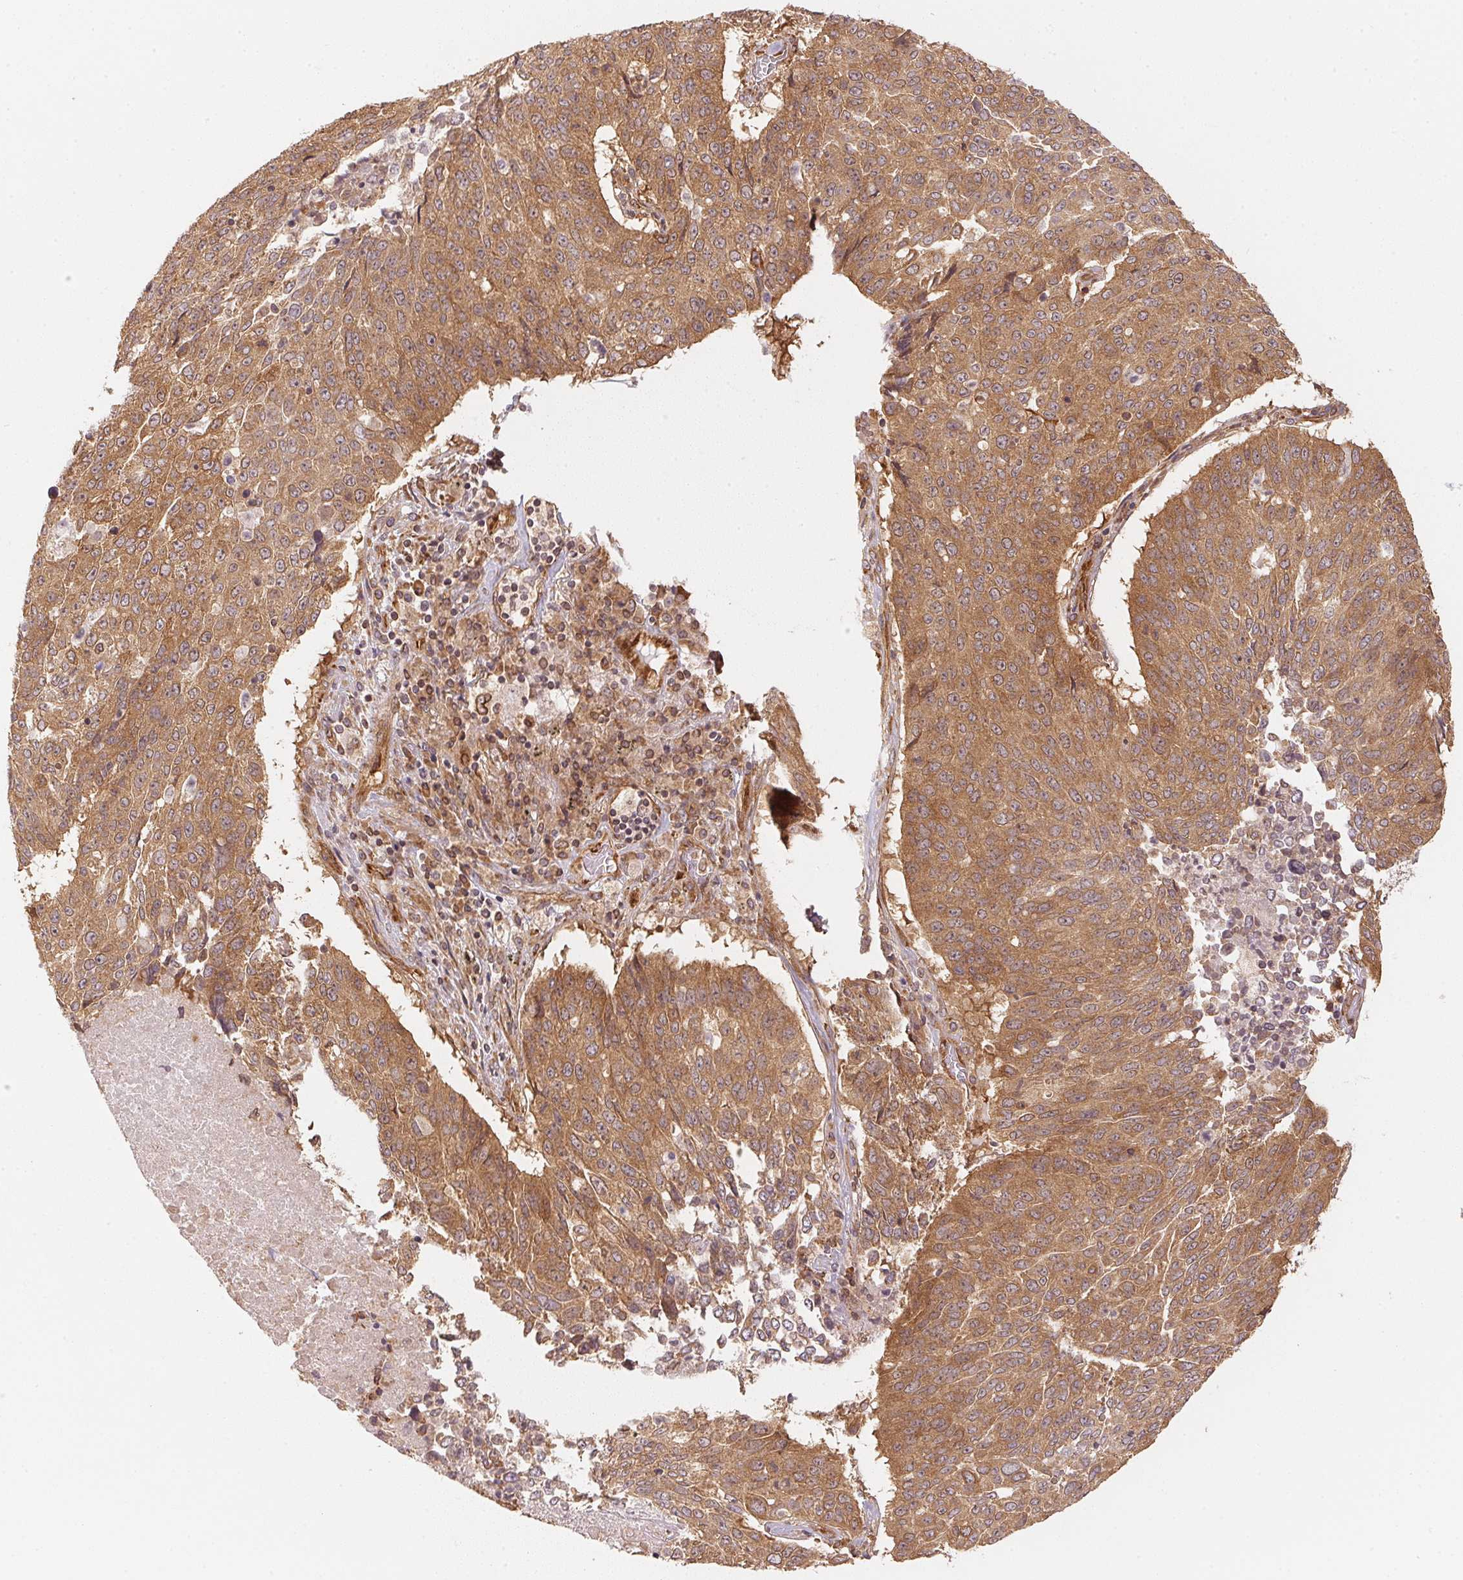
{"staining": {"intensity": "moderate", "quantity": ">75%", "location": "cytoplasmic/membranous"}, "tissue": "lung cancer", "cell_type": "Tumor cells", "image_type": "cancer", "snomed": [{"axis": "morphology", "description": "Normal tissue, NOS"}, {"axis": "morphology", "description": "Squamous cell carcinoma, NOS"}, {"axis": "topography", "description": "Bronchus"}, {"axis": "topography", "description": "Lung"}], "caption": "Protein staining displays moderate cytoplasmic/membranous staining in approximately >75% of tumor cells in lung cancer.", "gene": "STRN4", "patient": {"sex": "male", "age": 64}}